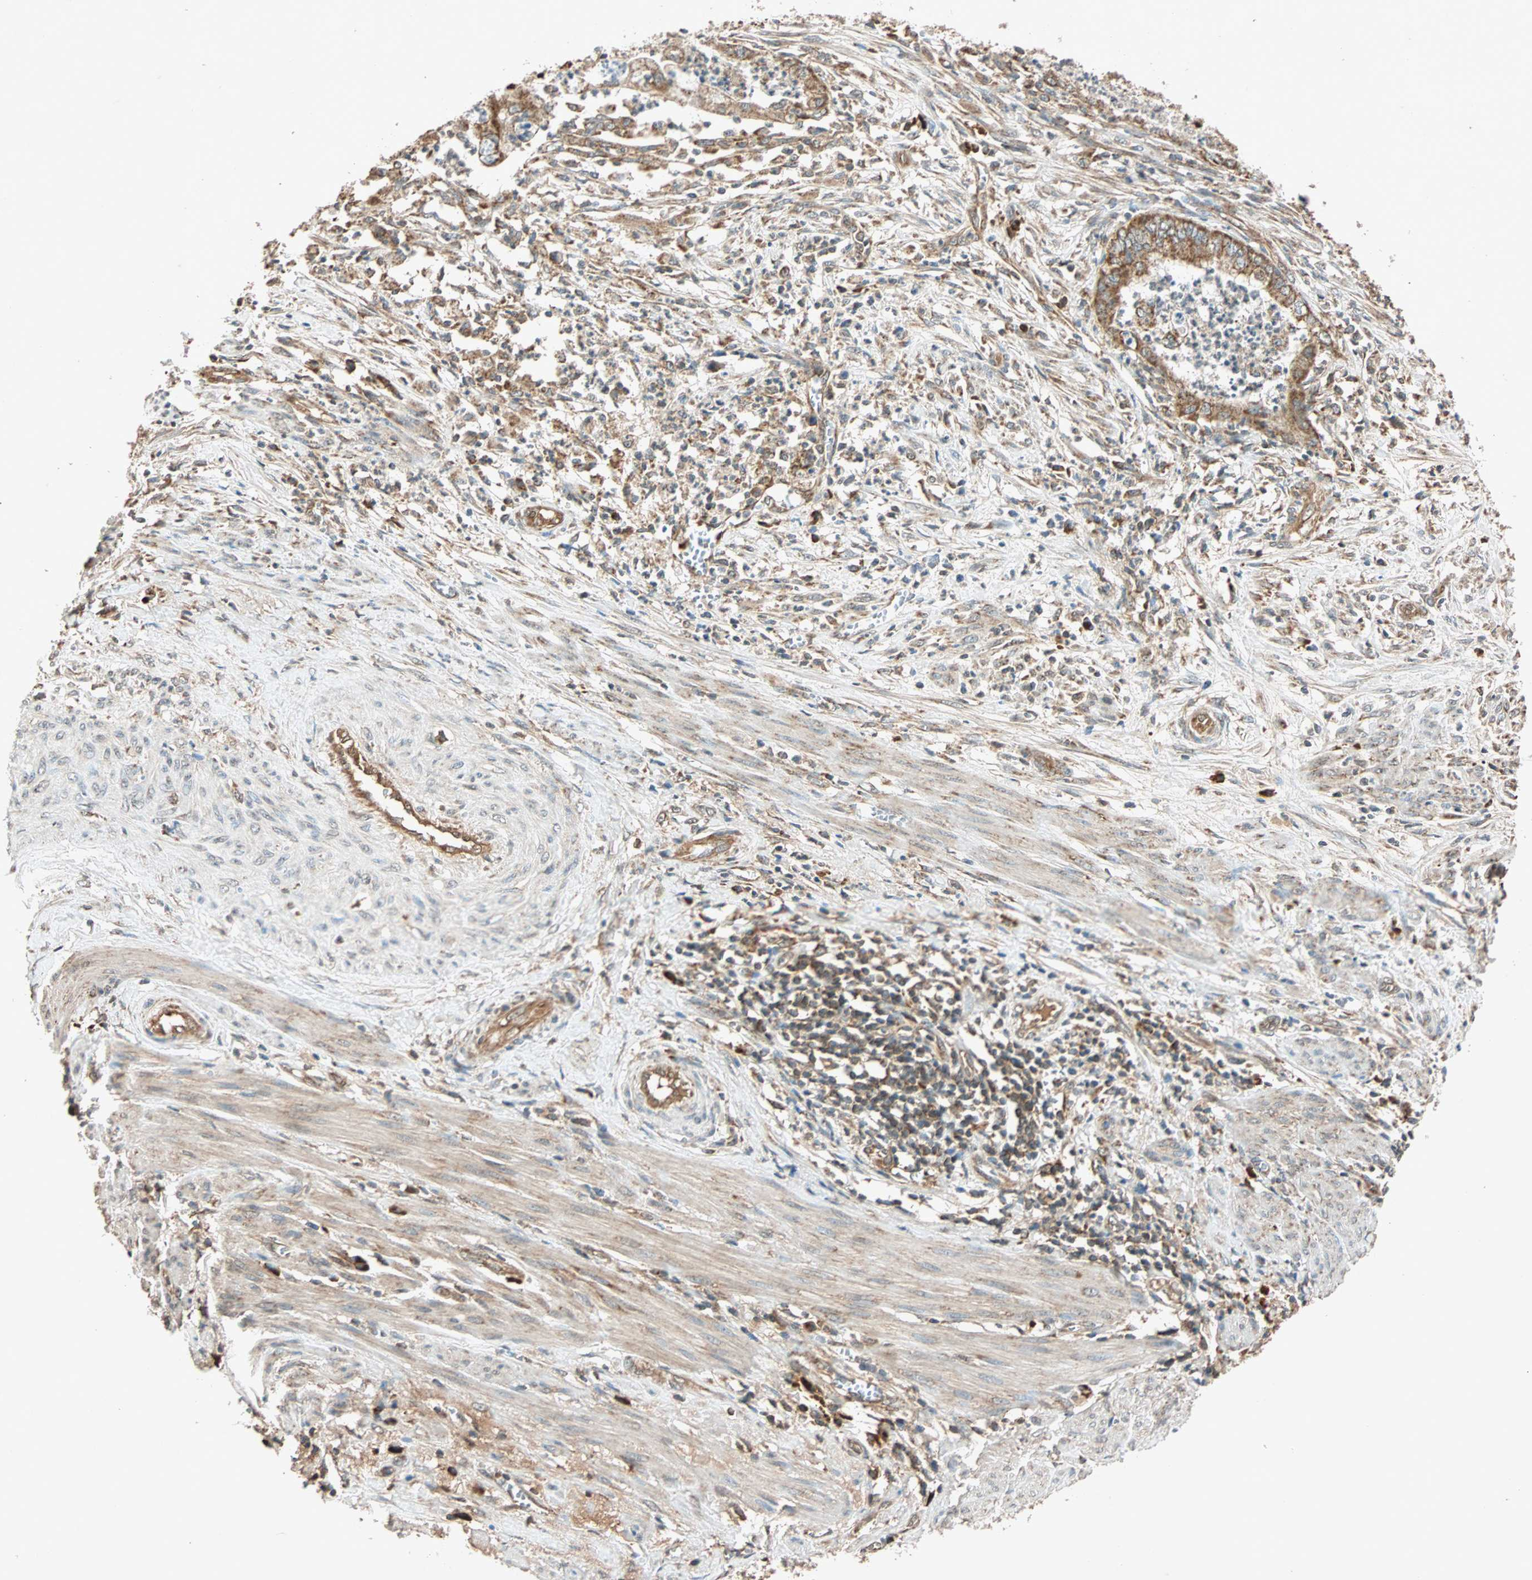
{"staining": {"intensity": "strong", "quantity": ">75%", "location": "cytoplasmic/membranous"}, "tissue": "endometrial cancer", "cell_type": "Tumor cells", "image_type": "cancer", "snomed": [{"axis": "morphology", "description": "Adenocarcinoma, NOS"}, {"axis": "topography", "description": "Endometrium"}], "caption": "Protein expression analysis of endometrial cancer displays strong cytoplasmic/membranous expression in about >75% of tumor cells.", "gene": "MAPK1", "patient": {"sex": "female", "age": 79}}